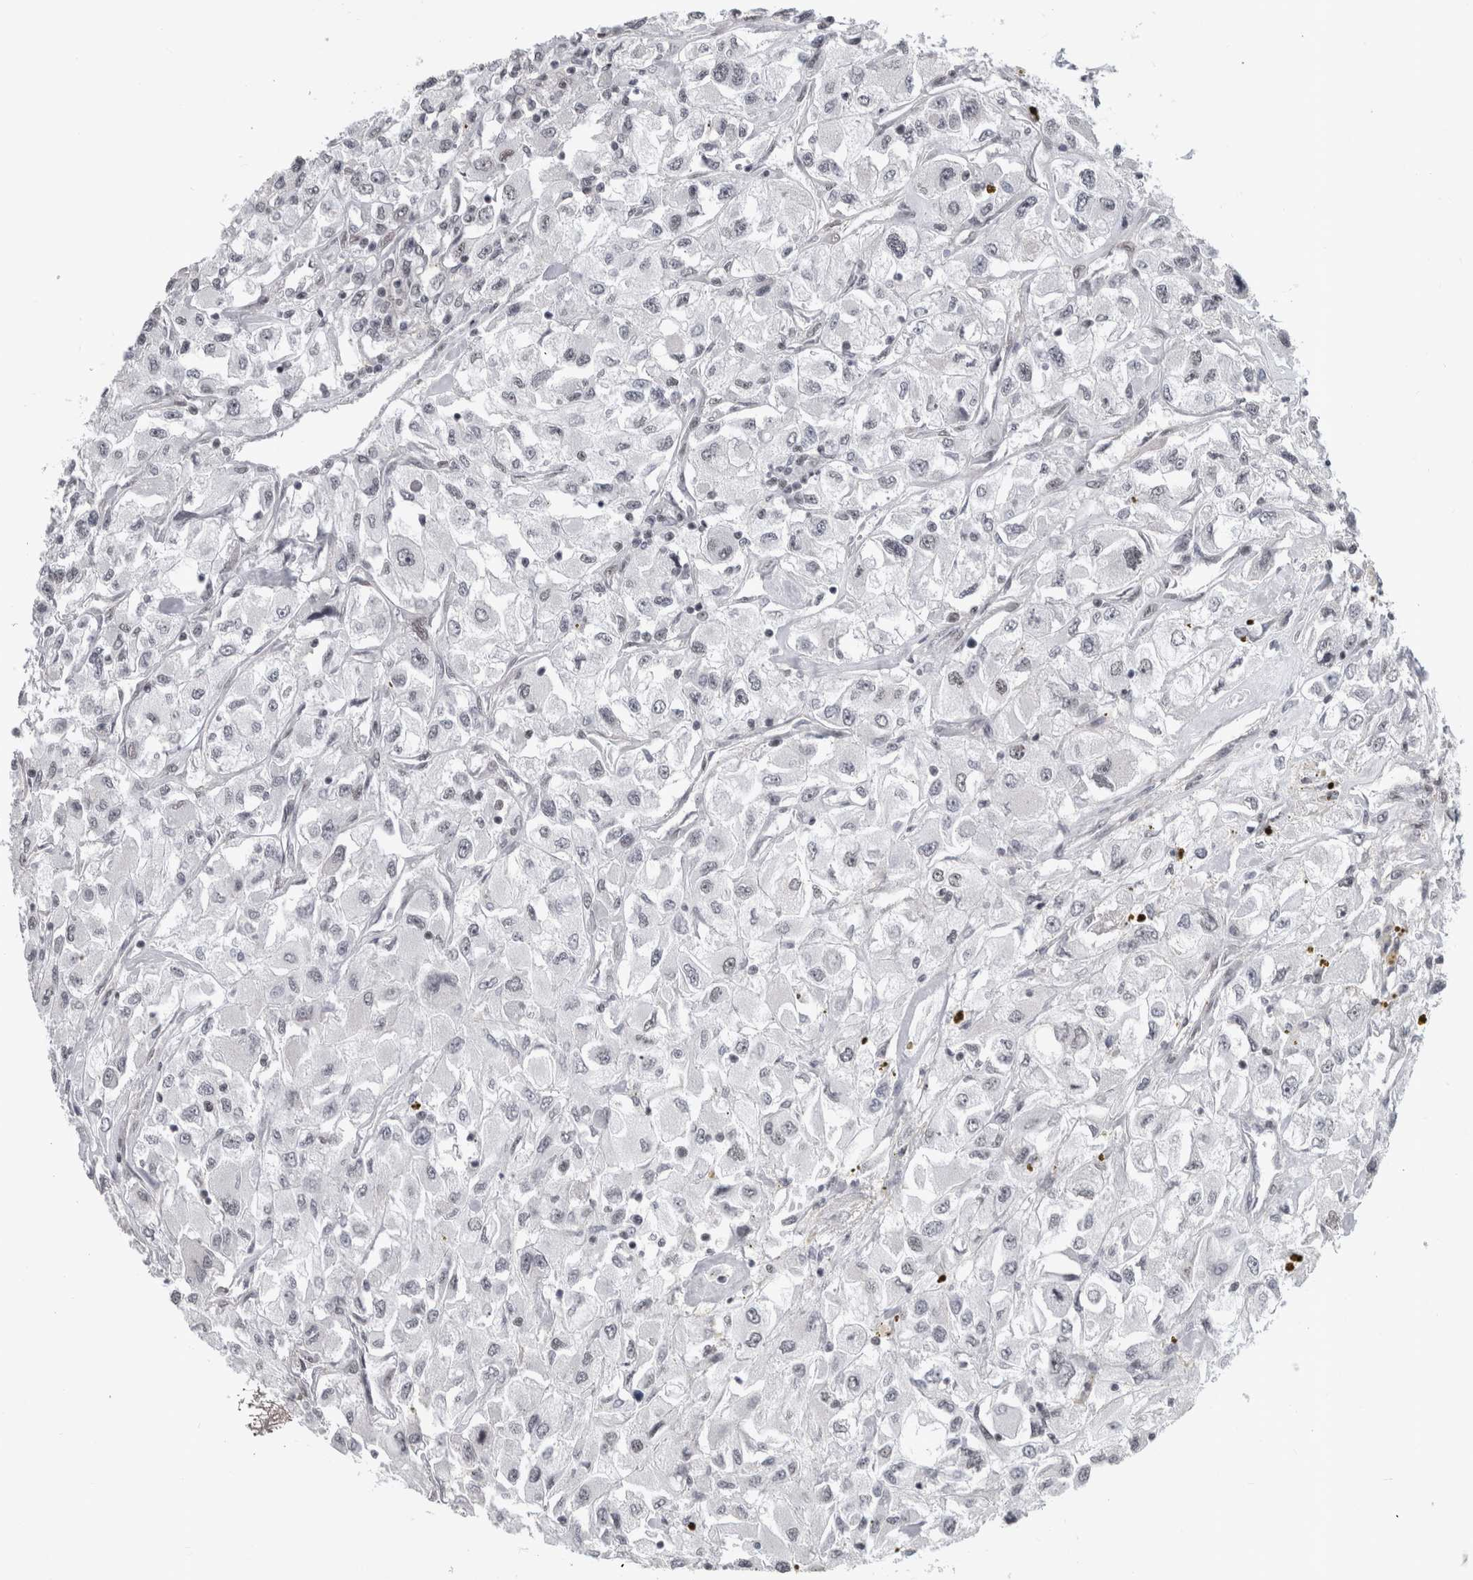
{"staining": {"intensity": "negative", "quantity": "none", "location": "none"}, "tissue": "renal cancer", "cell_type": "Tumor cells", "image_type": "cancer", "snomed": [{"axis": "morphology", "description": "Adenocarcinoma, NOS"}, {"axis": "topography", "description": "Kidney"}], "caption": "High magnification brightfield microscopy of renal adenocarcinoma stained with DAB (3,3'-diaminobenzidine) (brown) and counterstained with hematoxylin (blue): tumor cells show no significant expression.", "gene": "ARID4B", "patient": {"sex": "female", "age": 52}}